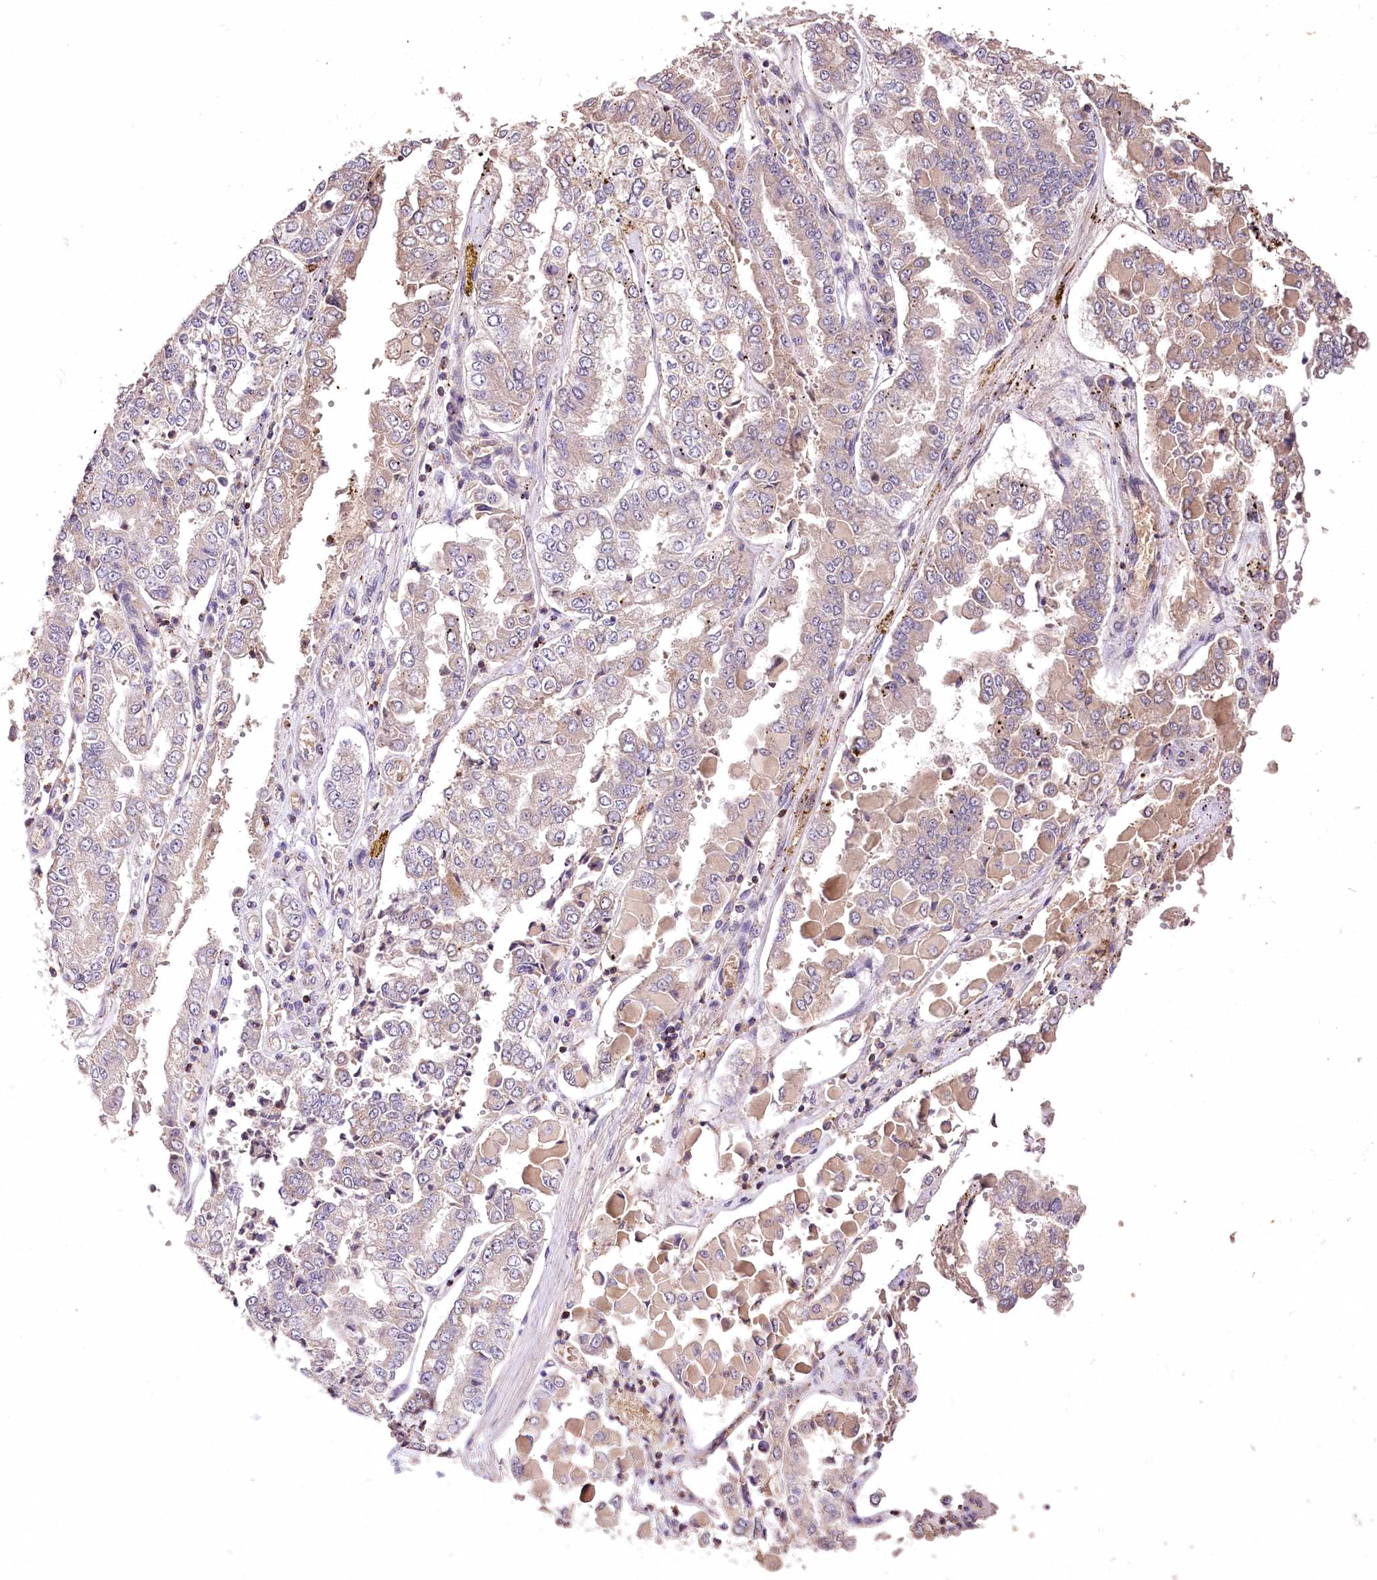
{"staining": {"intensity": "negative", "quantity": "none", "location": "none"}, "tissue": "stomach cancer", "cell_type": "Tumor cells", "image_type": "cancer", "snomed": [{"axis": "morphology", "description": "Adenocarcinoma, NOS"}, {"axis": "topography", "description": "Stomach"}], "caption": "Immunohistochemistry (IHC) micrograph of human stomach cancer (adenocarcinoma) stained for a protein (brown), which displays no positivity in tumor cells. (DAB (3,3'-diaminobenzidine) IHC with hematoxylin counter stain).", "gene": "SERGEF", "patient": {"sex": "male", "age": 76}}